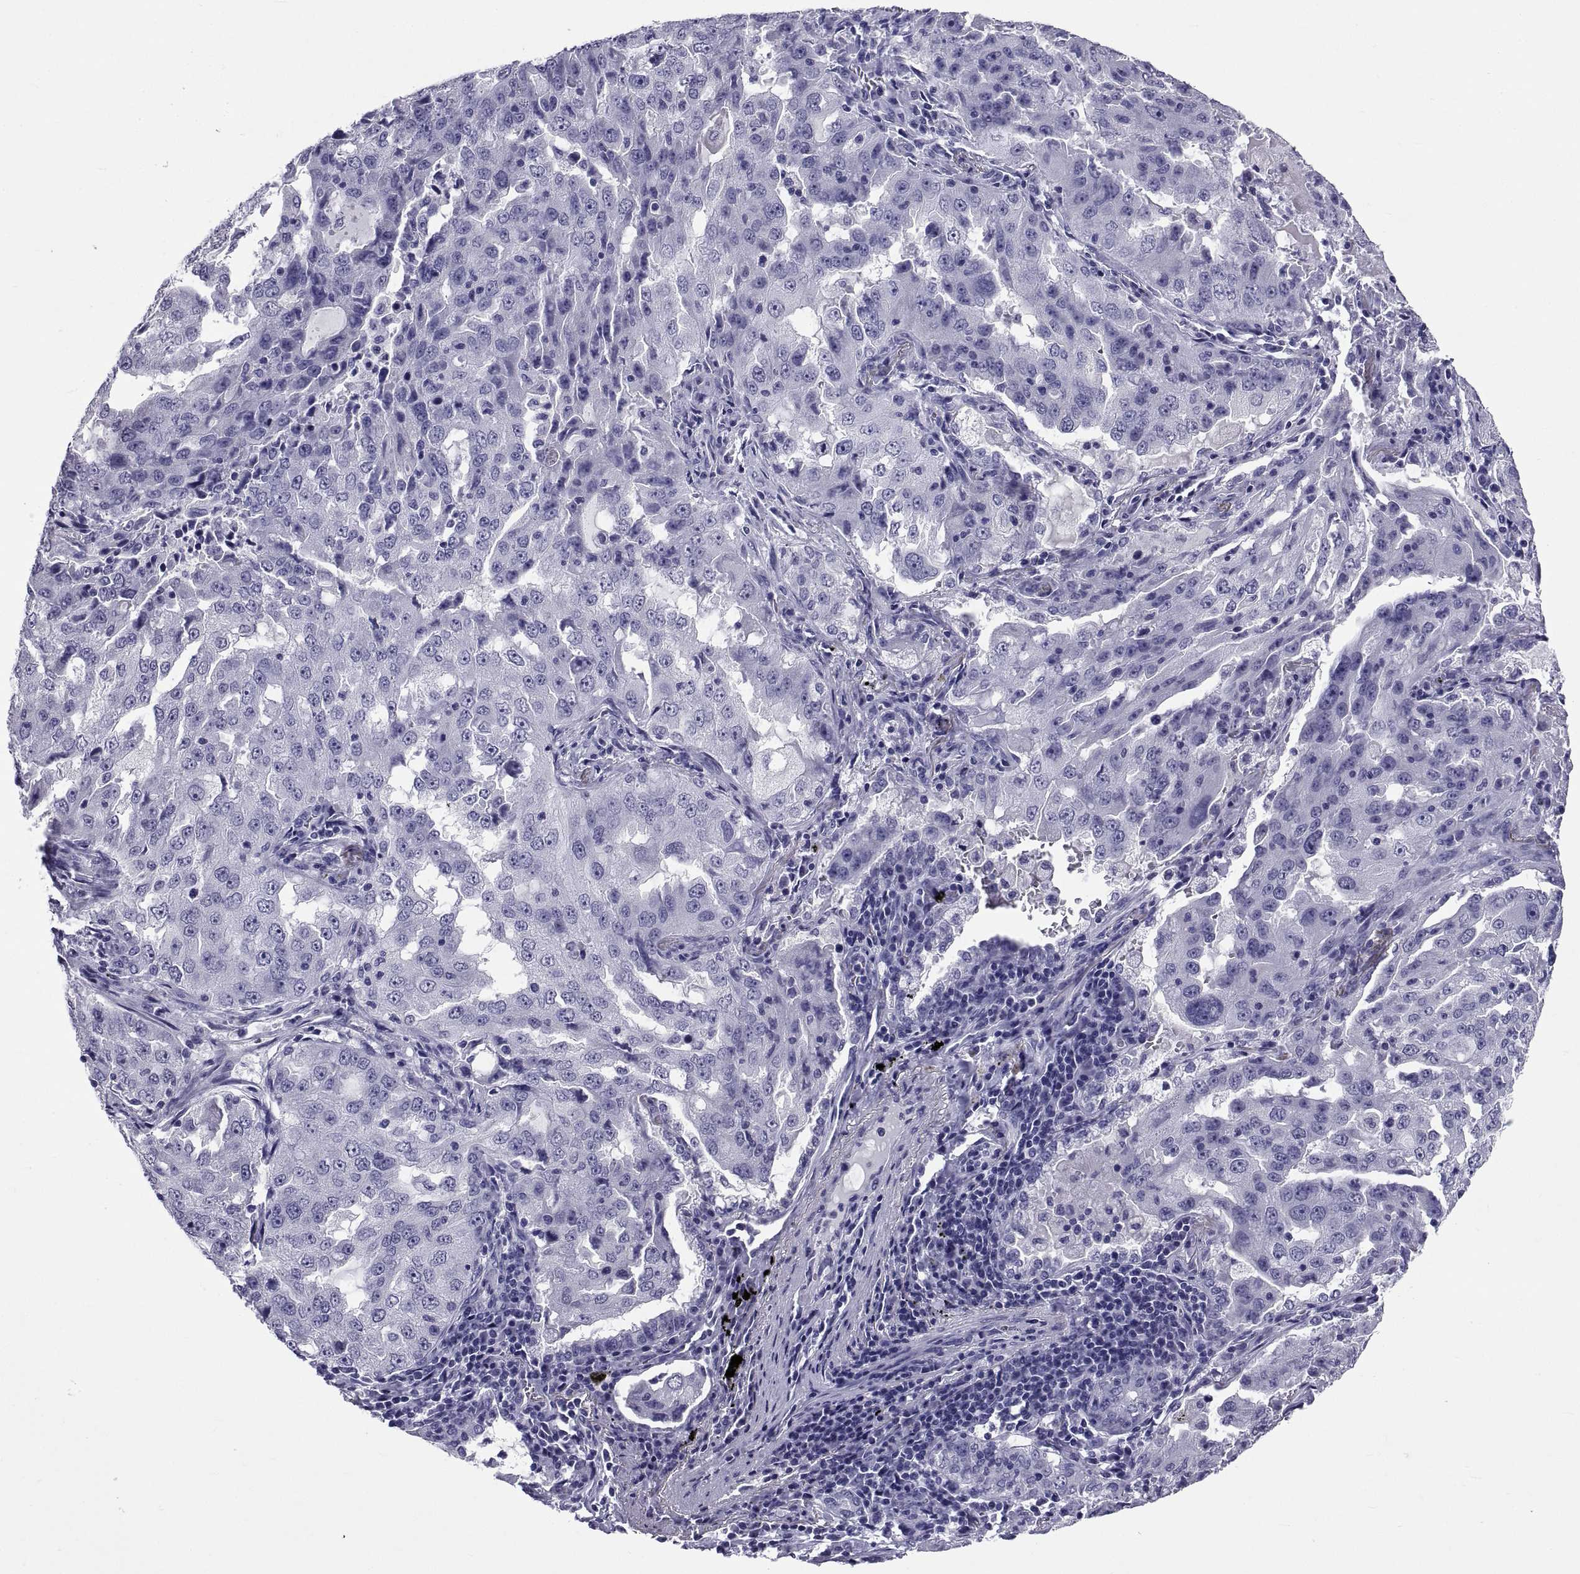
{"staining": {"intensity": "negative", "quantity": "none", "location": "none"}, "tissue": "lung cancer", "cell_type": "Tumor cells", "image_type": "cancer", "snomed": [{"axis": "morphology", "description": "Adenocarcinoma, NOS"}, {"axis": "topography", "description": "Lung"}], "caption": "Human lung cancer stained for a protein using IHC demonstrates no positivity in tumor cells.", "gene": "TGFBR3L", "patient": {"sex": "female", "age": 61}}